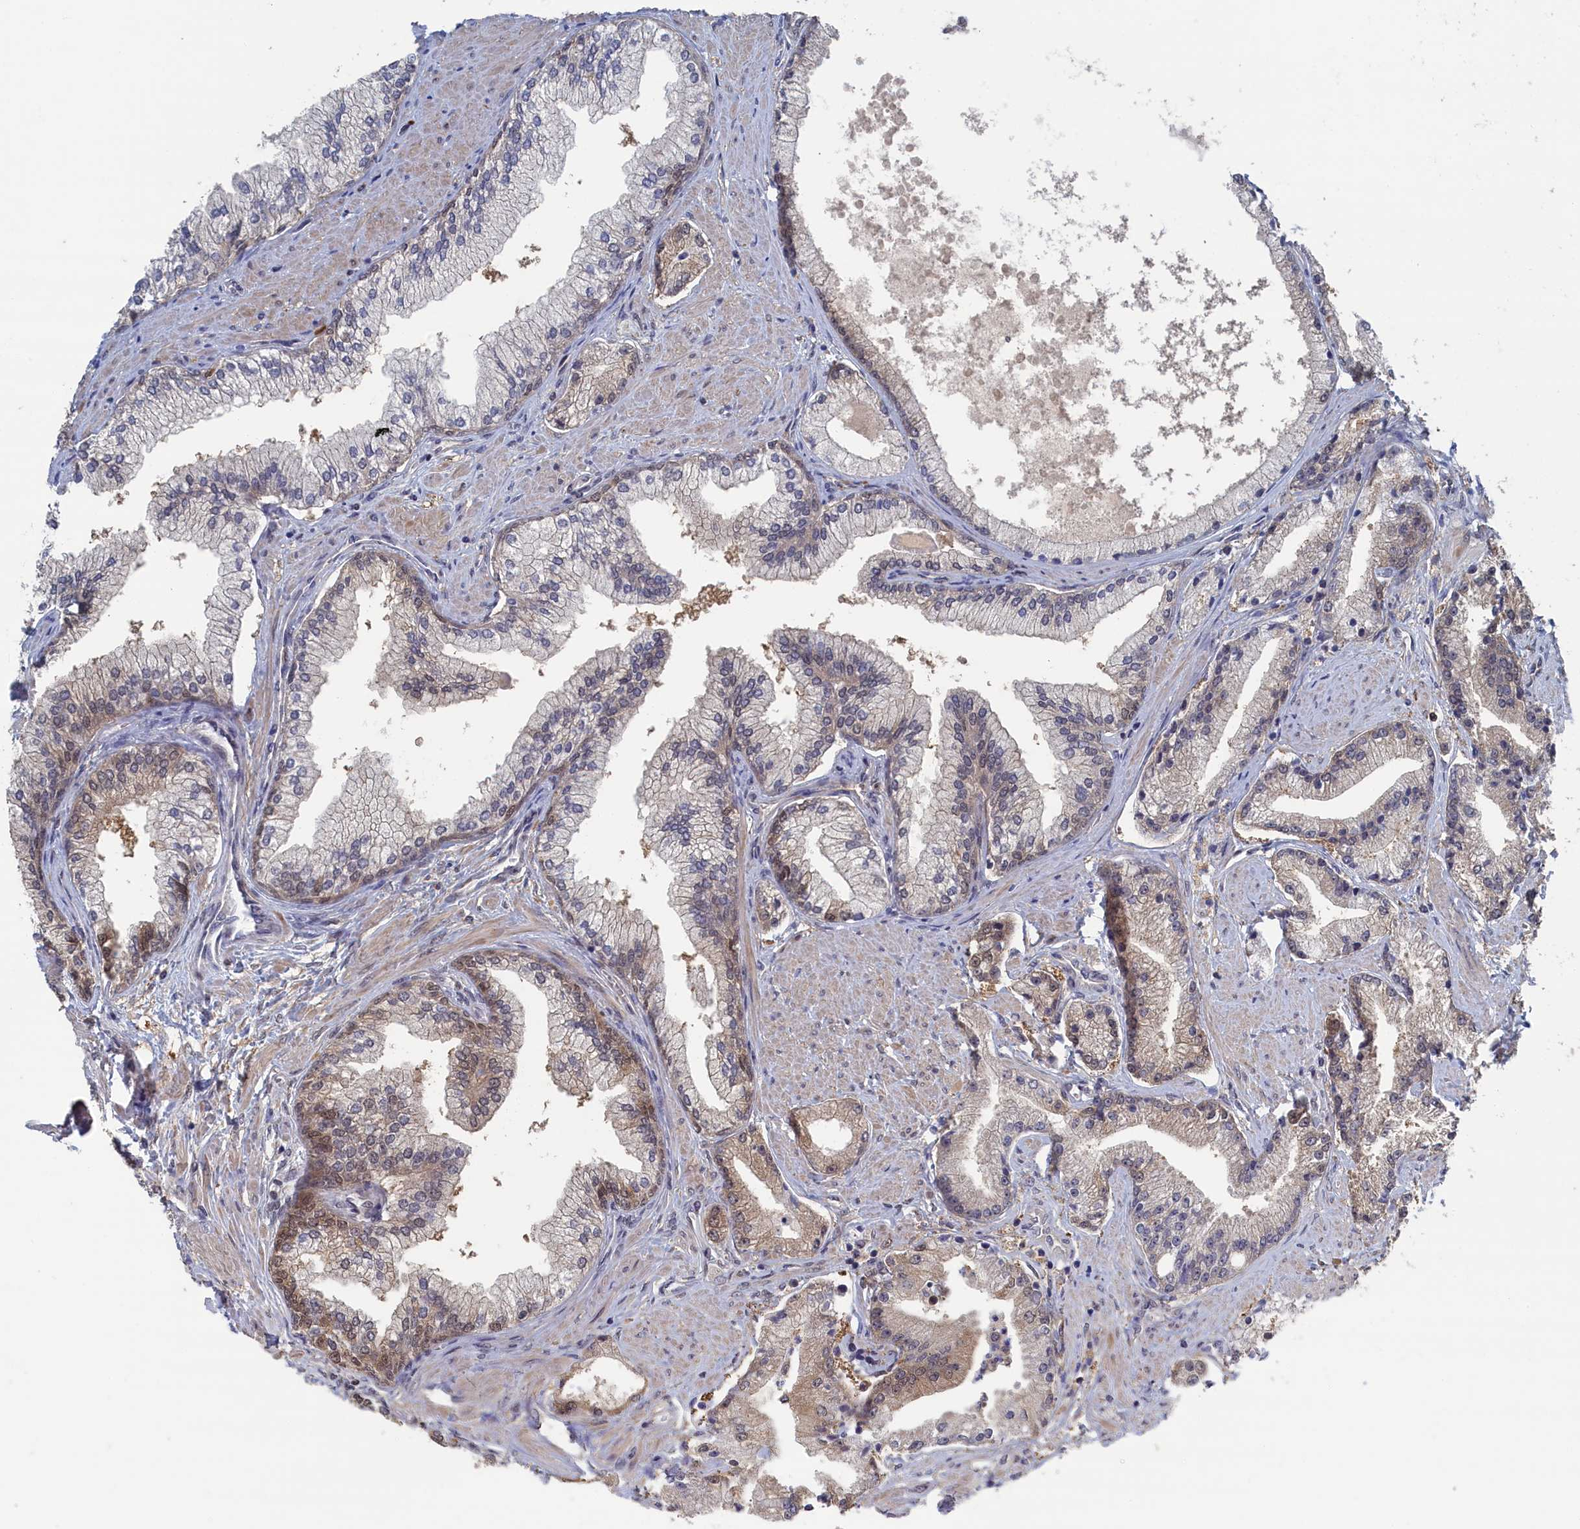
{"staining": {"intensity": "weak", "quantity": "25%-75%", "location": "cytoplasmic/membranous,nuclear"}, "tissue": "prostate cancer", "cell_type": "Tumor cells", "image_type": "cancer", "snomed": [{"axis": "morphology", "description": "Adenocarcinoma, High grade"}, {"axis": "topography", "description": "Prostate"}], "caption": "Human adenocarcinoma (high-grade) (prostate) stained with a protein marker shows weak staining in tumor cells.", "gene": "IRGQ", "patient": {"sex": "male", "age": 67}}